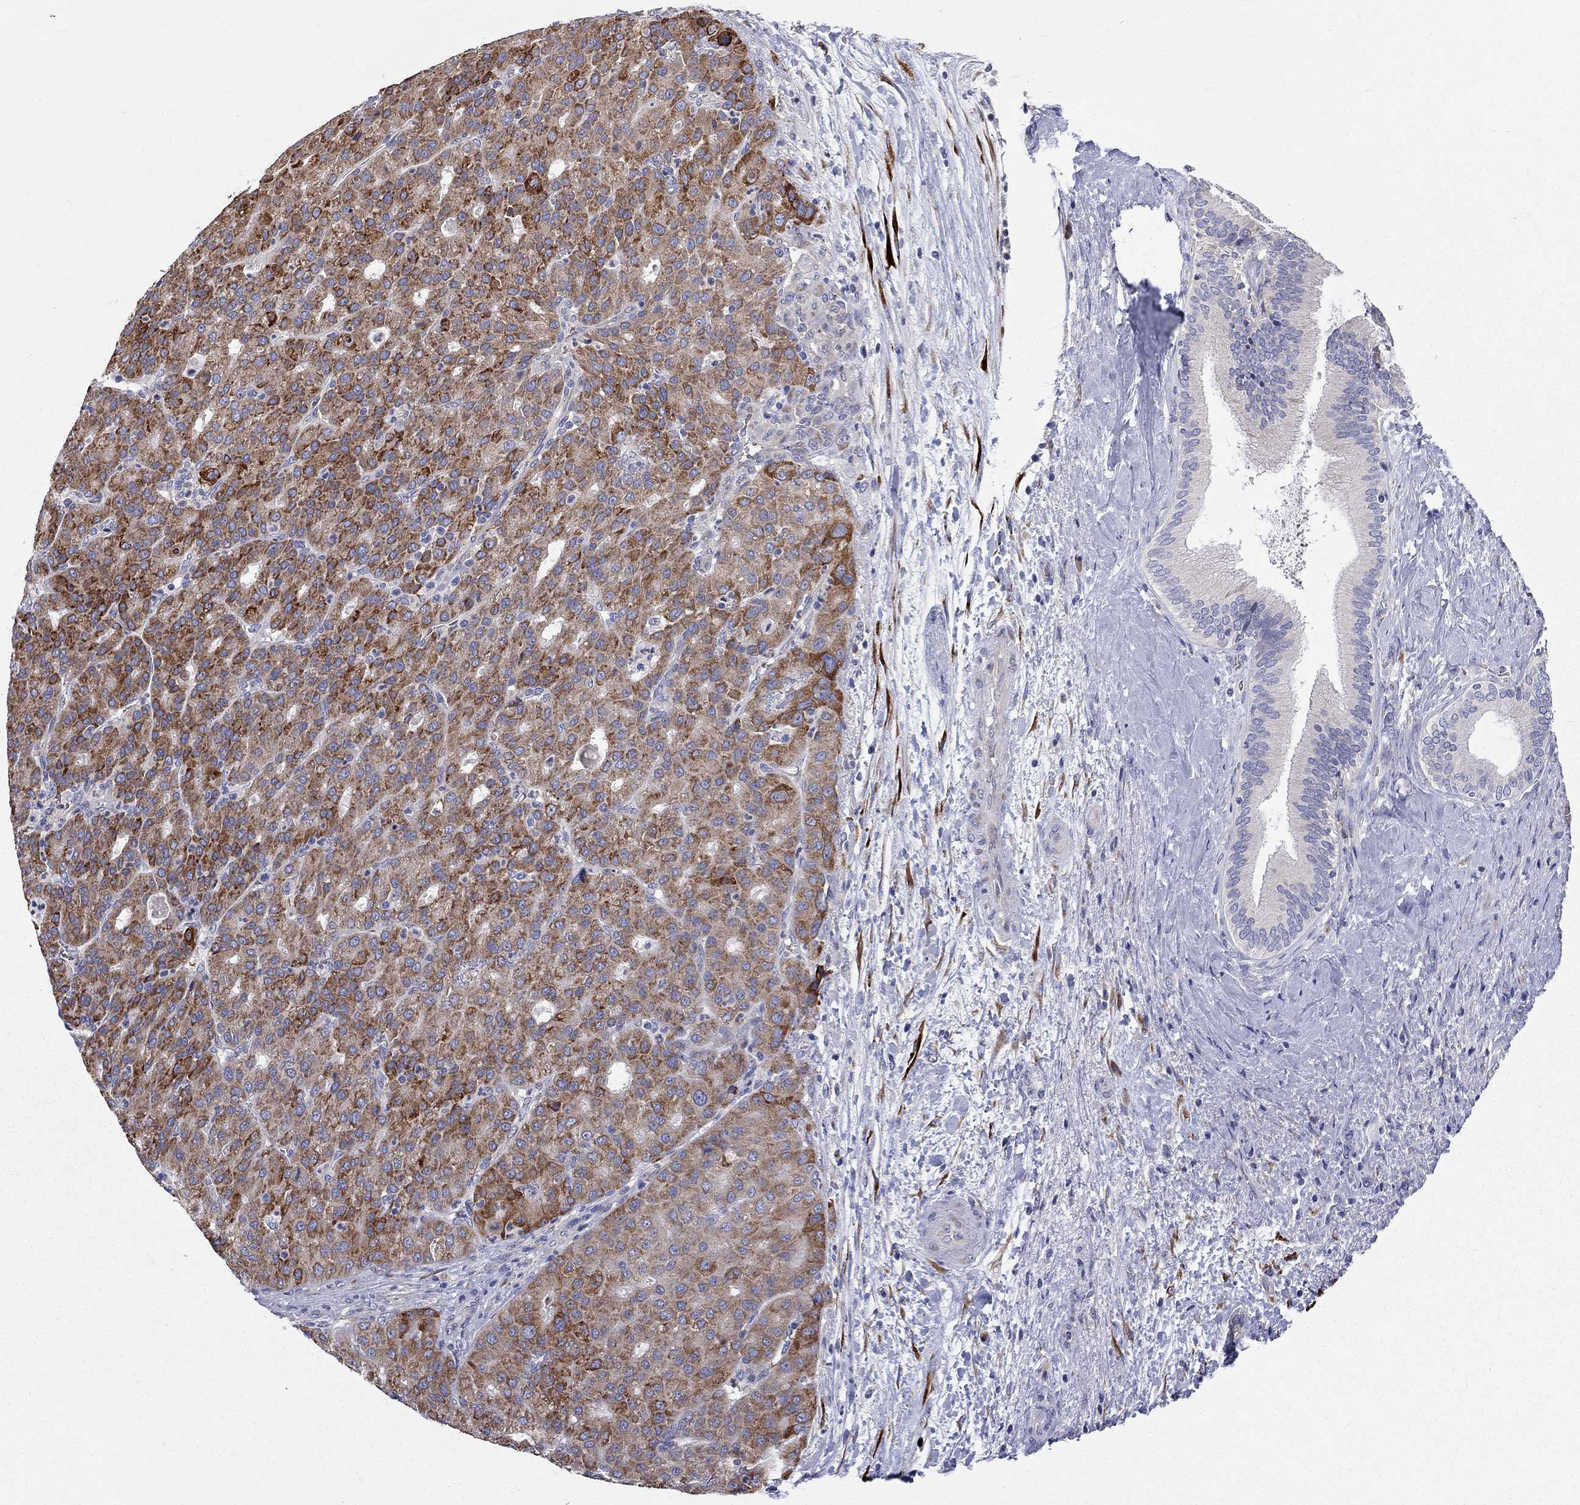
{"staining": {"intensity": "strong", "quantity": "25%-75%", "location": "cytoplasmic/membranous"}, "tissue": "liver cancer", "cell_type": "Tumor cells", "image_type": "cancer", "snomed": [{"axis": "morphology", "description": "Carcinoma, Hepatocellular, NOS"}, {"axis": "topography", "description": "Liver"}], "caption": "This photomicrograph displays IHC staining of liver cancer, with high strong cytoplasmic/membranous expression in approximately 25%-75% of tumor cells.", "gene": "CASTOR1", "patient": {"sex": "male", "age": 65}}